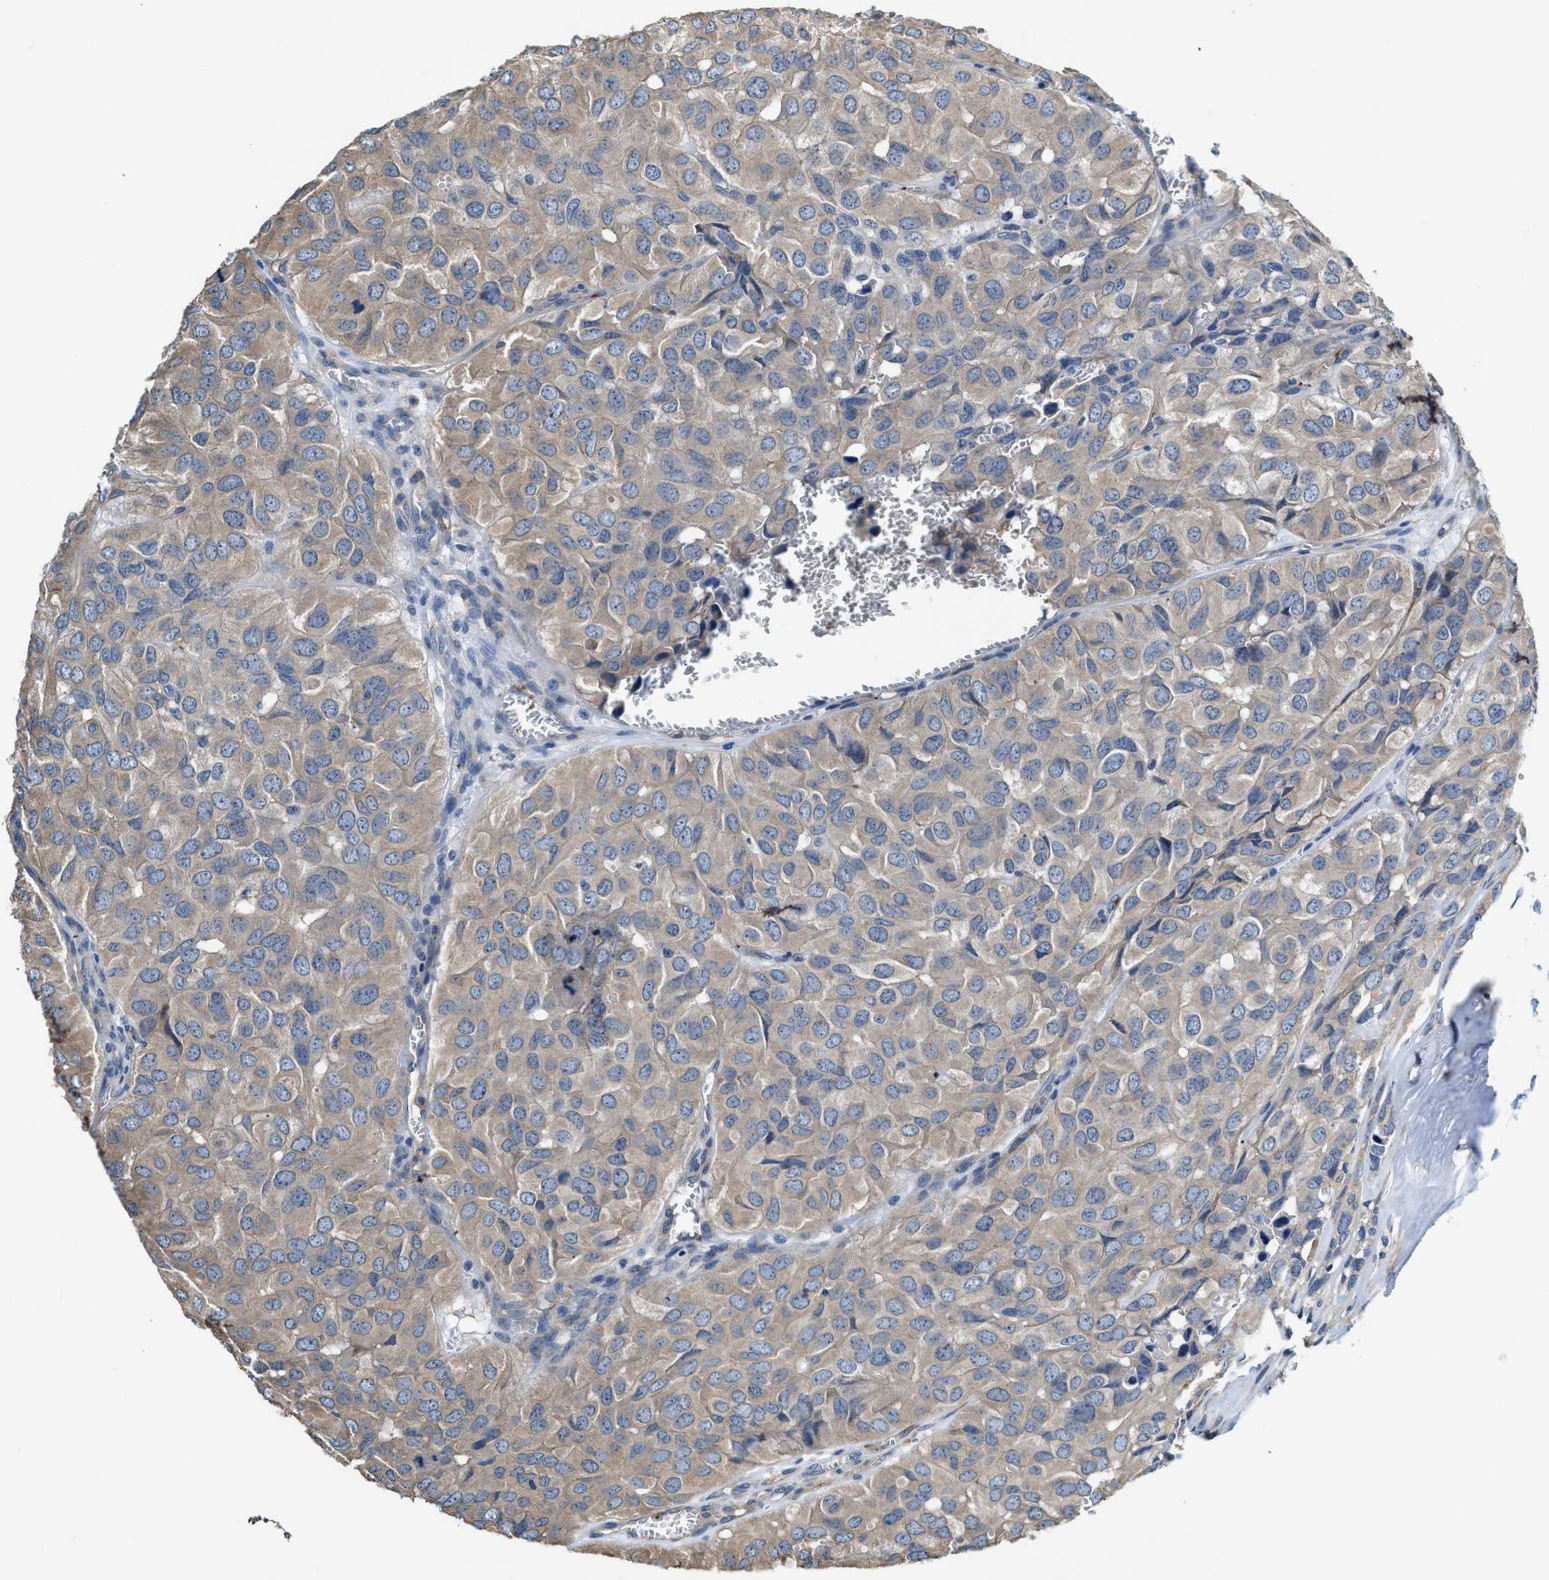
{"staining": {"intensity": "weak", "quantity": ">75%", "location": "cytoplasmic/membranous"}, "tissue": "head and neck cancer", "cell_type": "Tumor cells", "image_type": "cancer", "snomed": [{"axis": "morphology", "description": "Adenocarcinoma, NOS"}, {"axis": "topography", "description": "Salivary gland, NOS"}, {"axis": "topography", "description": "Head-Neck"}], "caption": "An immunohistochemistry image of neoplastic tissue is shown. Protein staining in brown labels weak cytoplasmic/membranous positivity in head and neck cancer within tumor cells. (Brightfield microscopy of DAB IHC at high magnification).", "gene": "C22orf42", "patient": {"sex": "female", "age": 76}}